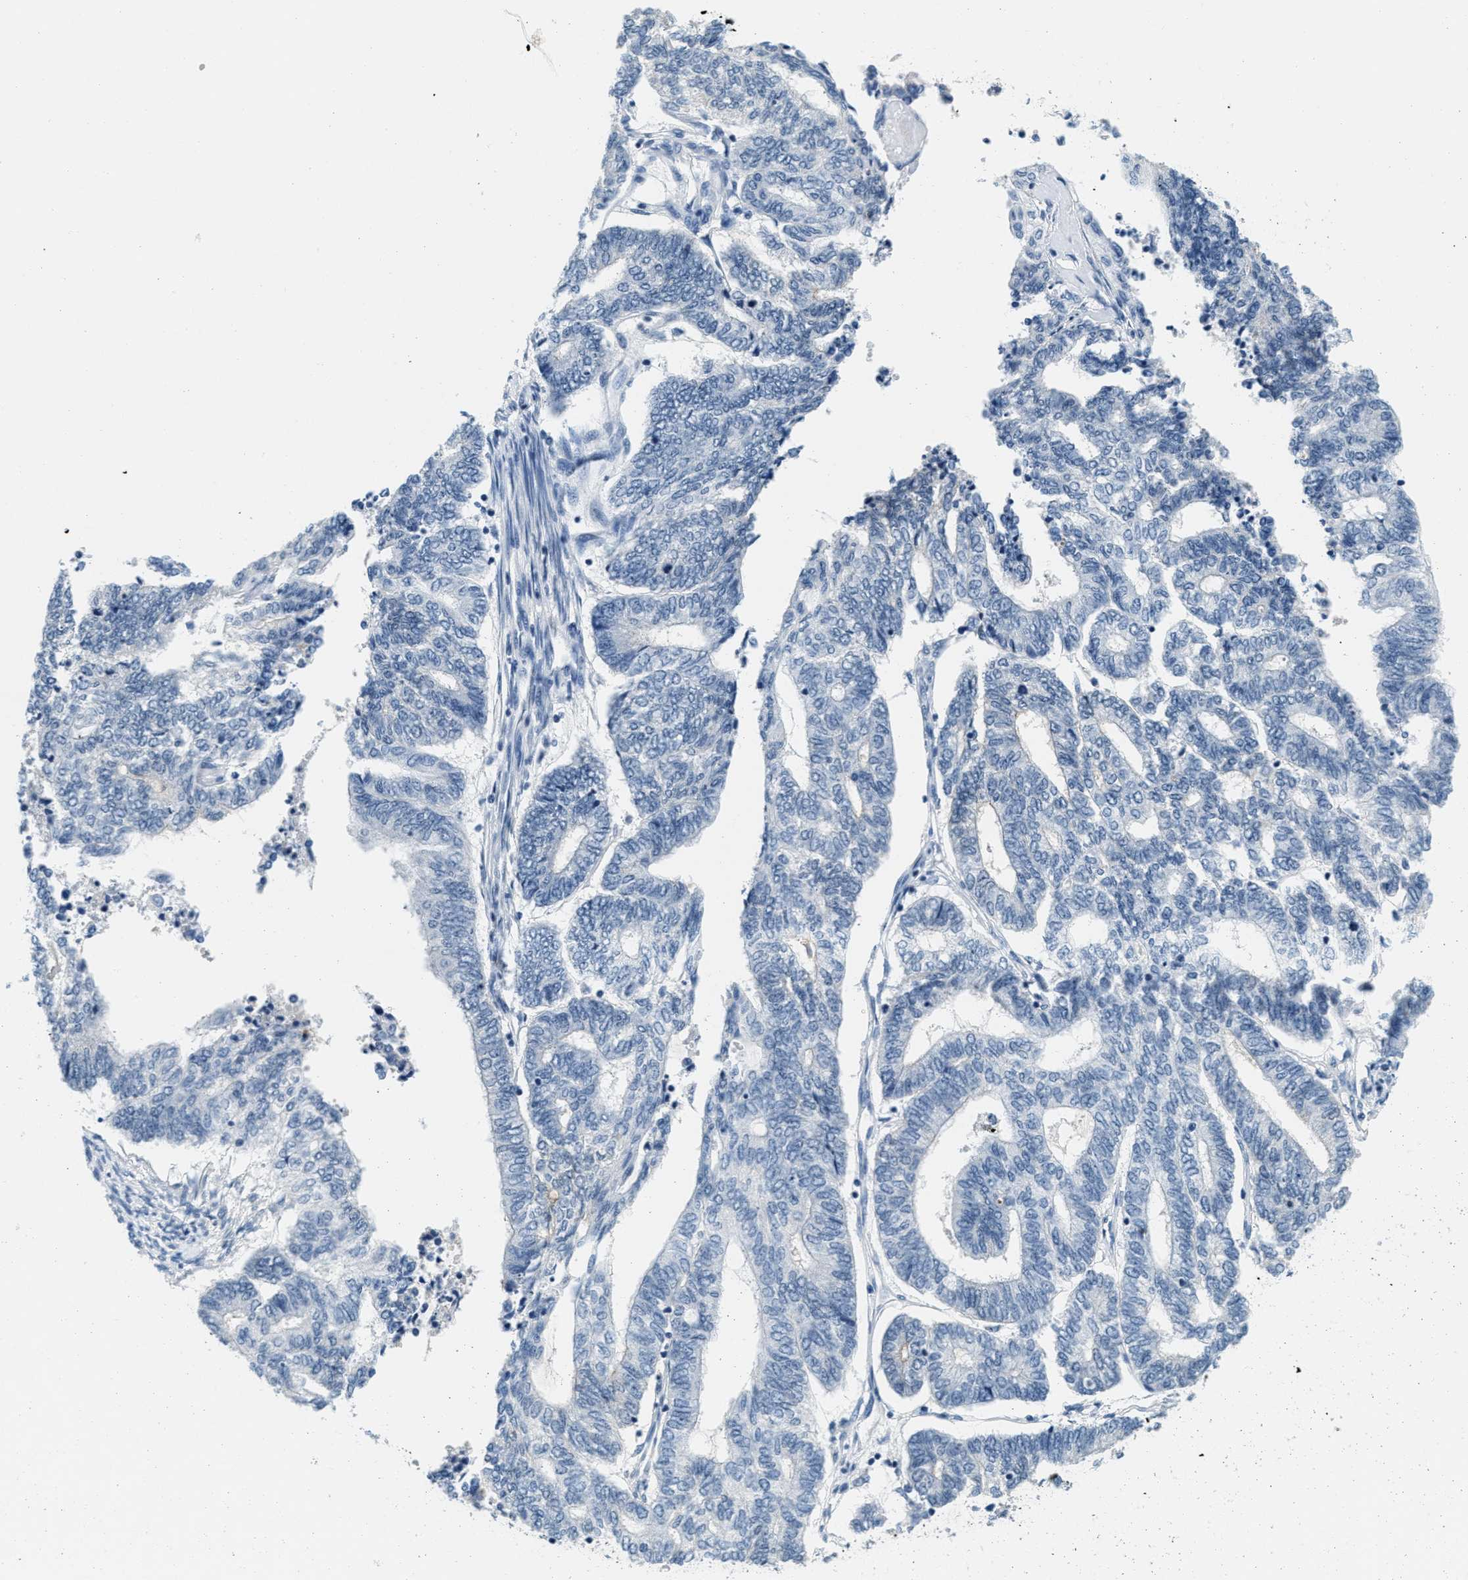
{"staining": {"intensity": "negative", "quantity": "none", "location": "none"}, "tissue": "endometrial cancer", "cell_type": "Tumor cells", "image_type": "cancer", "snomed": [{"axis": "morphology", "description": "Adenocarcinoma, NOS"}, {"axis": "topography", "description": "Uterus"}, {"axis": "topography", "description": "Endometrium"}], "caption": "Tumor cells are negative for brown protein staining in endometrial cancer. Nuclei are stained in blue.", "gene": "CA4", "patient": {"sex": "female", "age": 70}}